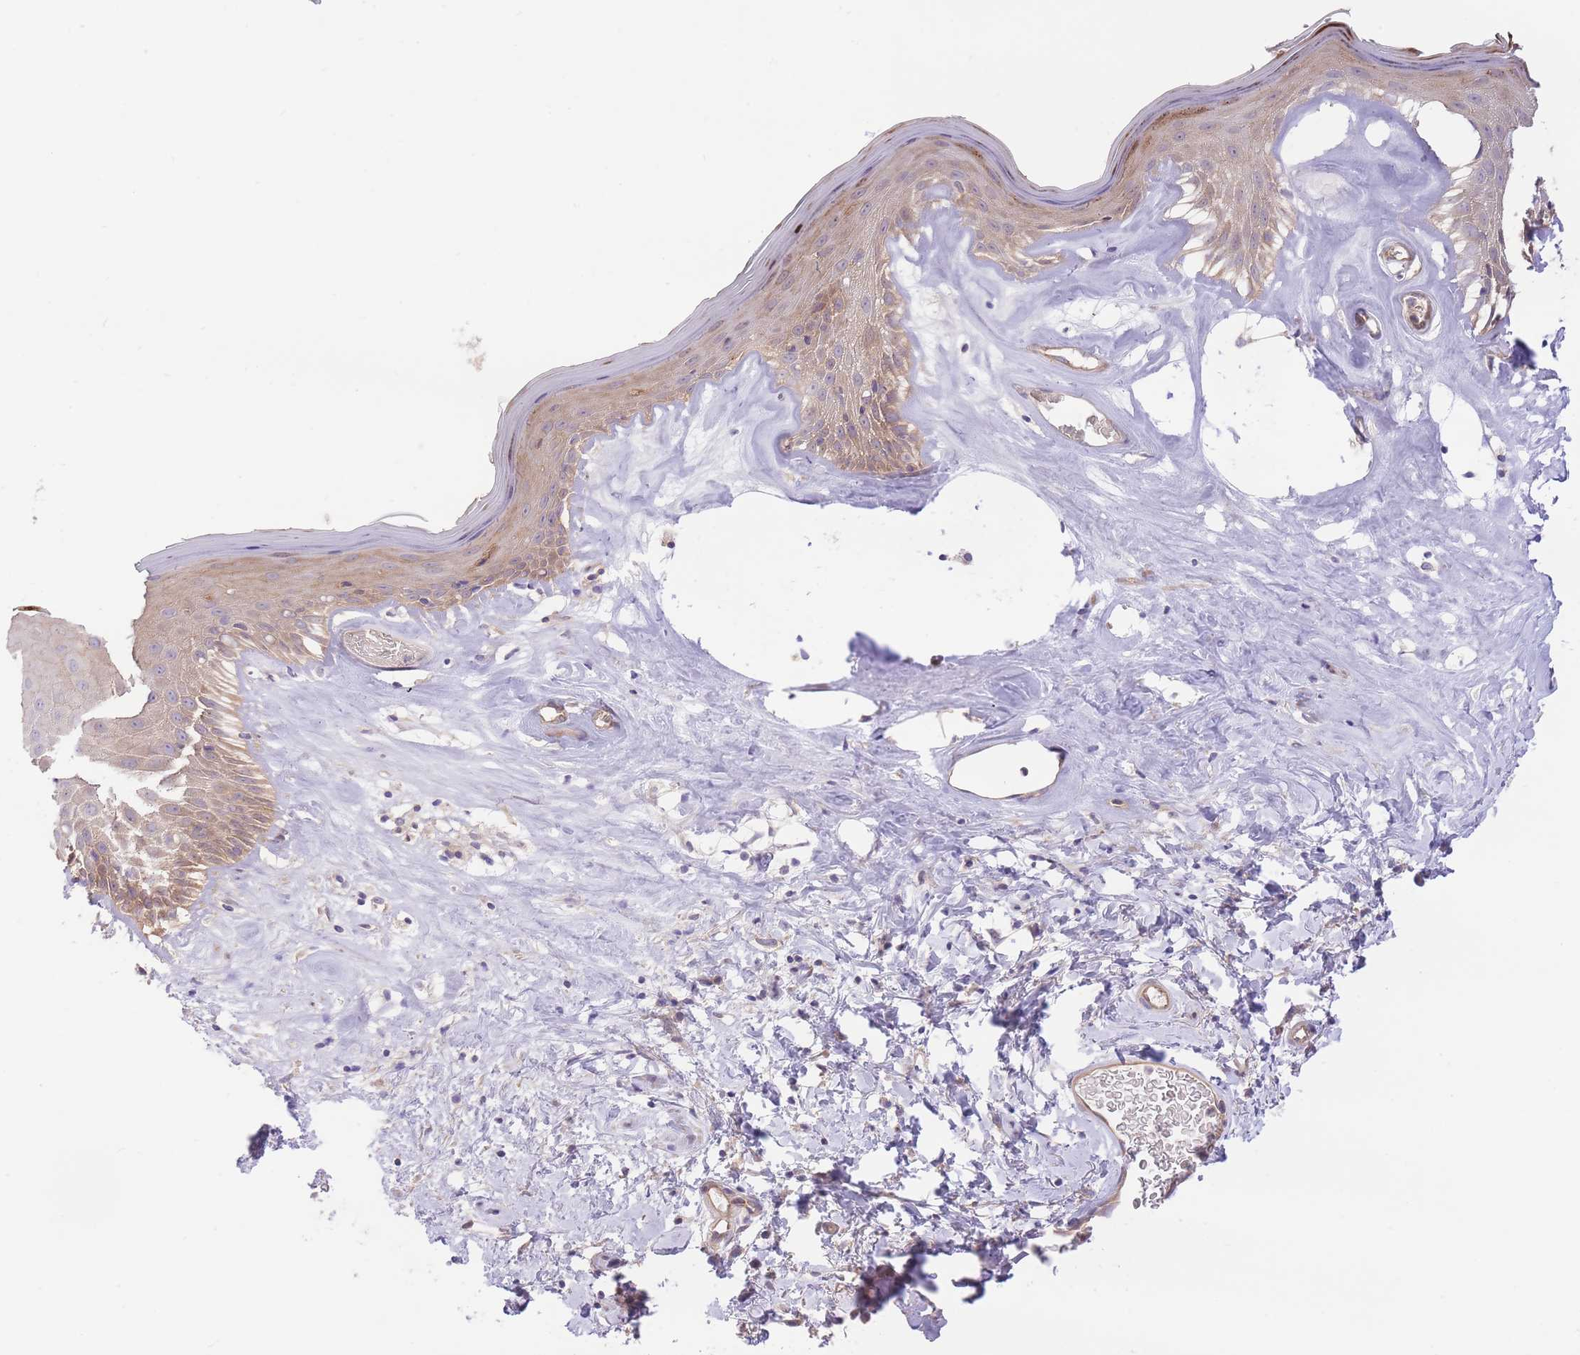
{"staining": {"intensity": "moderate", "quantity": ">75%", "location": "cytoplasmic/membranous"}, "tissue": "skin", "cell_type": "Epidermal cells", "image_type": "normal", "snomed": [{"axis": "morphology", "description": "Normal tissue, NOS"}, {"axis": "morphology", "description": "Inflammation, NOS"}, {"axis": "topography", "description": "Vulva"}], "caption": "Immunohistochemical staining of unremarkable skin displays medium levels of moderate cytoplasmic/membranous expression in approximately >75% of epidermal cells. Nuclei are stained in blue.", "gene": "PREP", "patient": {"sex": "female", "age": 86}}